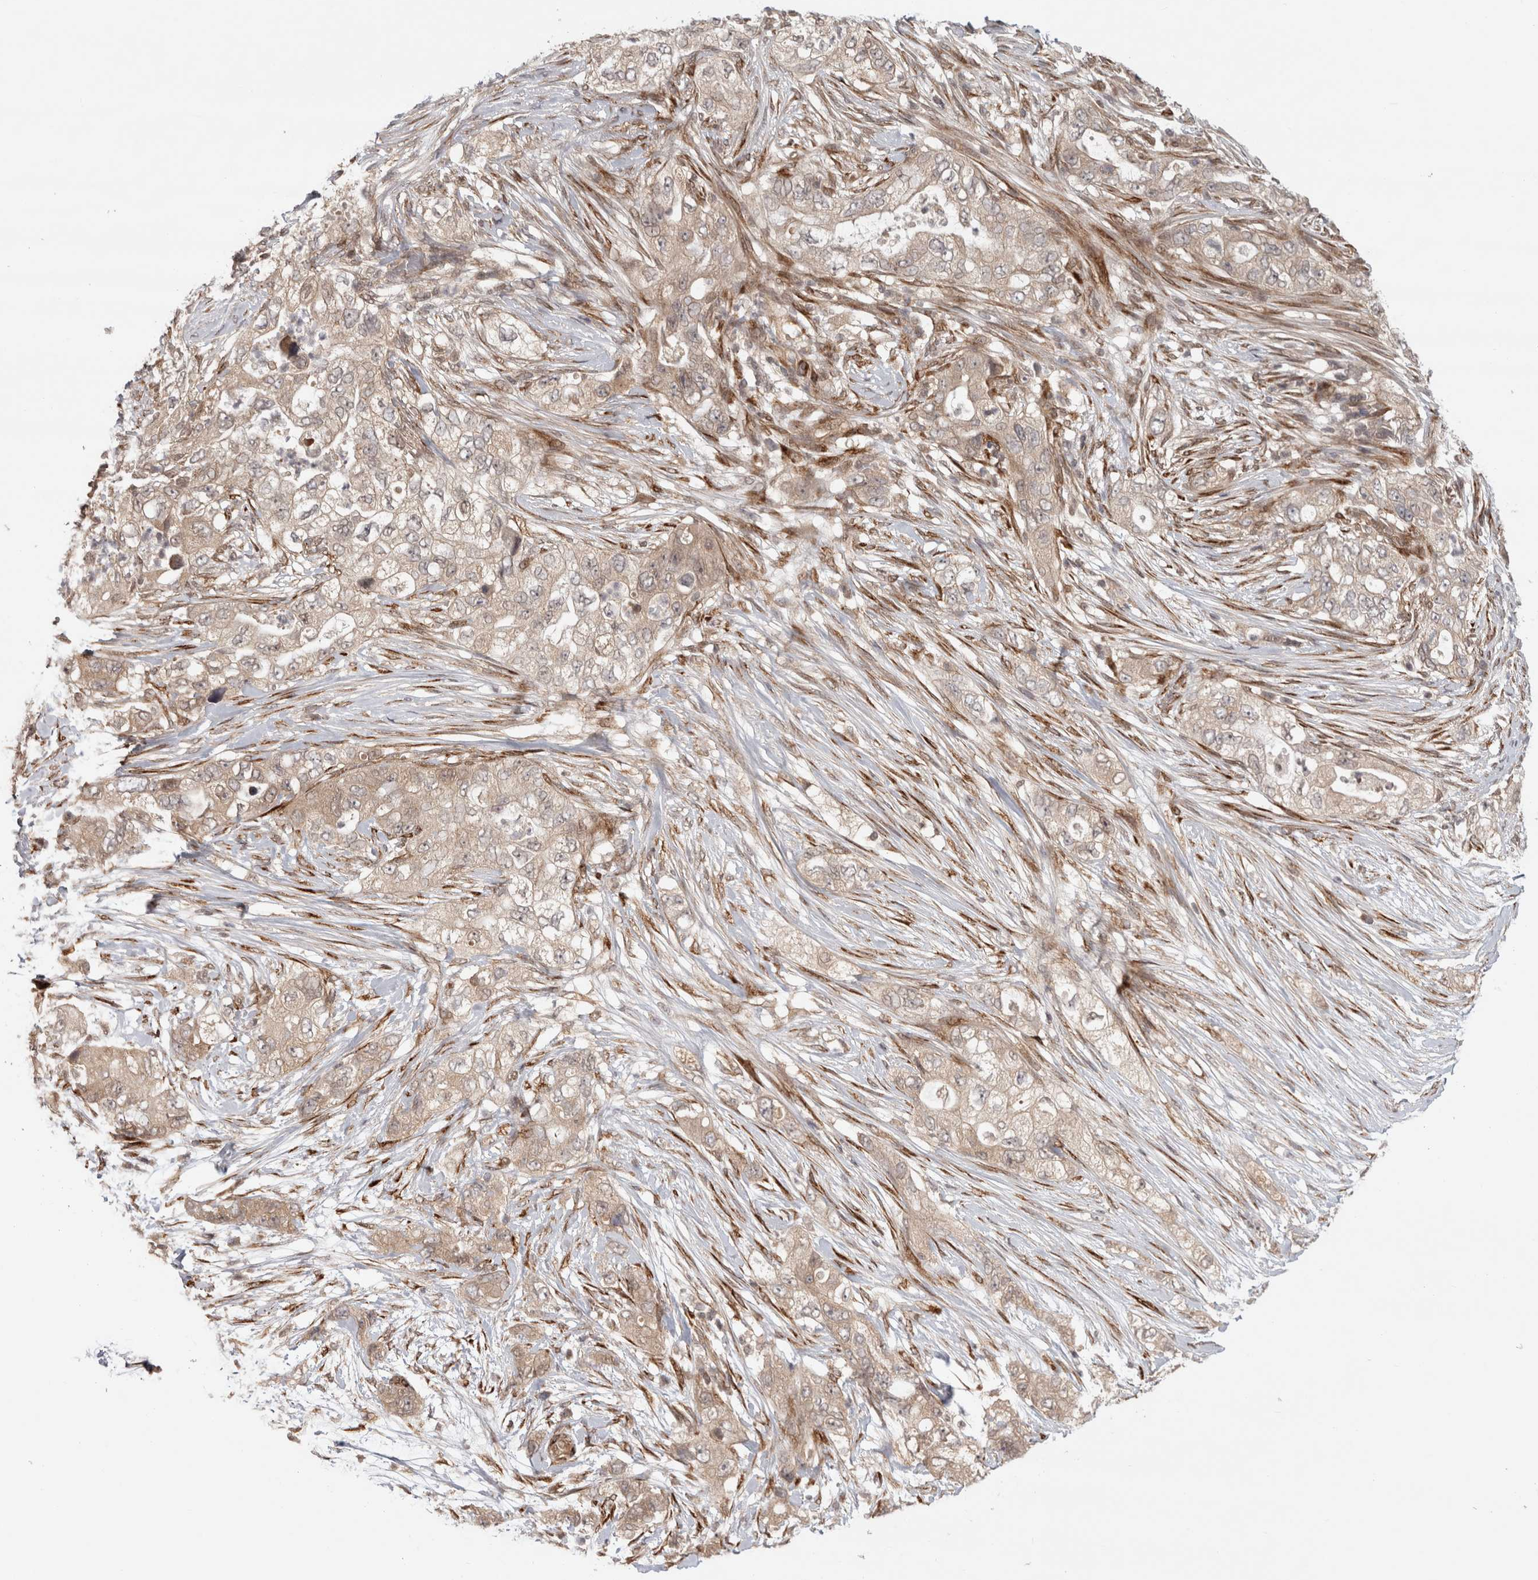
{"staining": {"intensity": "weak", "quantity": ">75%", "location": "cytoplasmic/membranous"}, "tissue": "pancreatic cancer", "cell_type": "Tumor cells", "image_type": "cancer", "snomed": [{"axis": "morphology", "description": "Adenocarcinoma, NOS"}, {"axis": "topography", "description": "Pancreas"}], "caption": "A brown stain highlights weak cytoplasmic/membranous staining of a protein in pancreatic cancer tumor cells.", "gene": "ZNF318", "patient": {"sex": "female", "age": 73}}